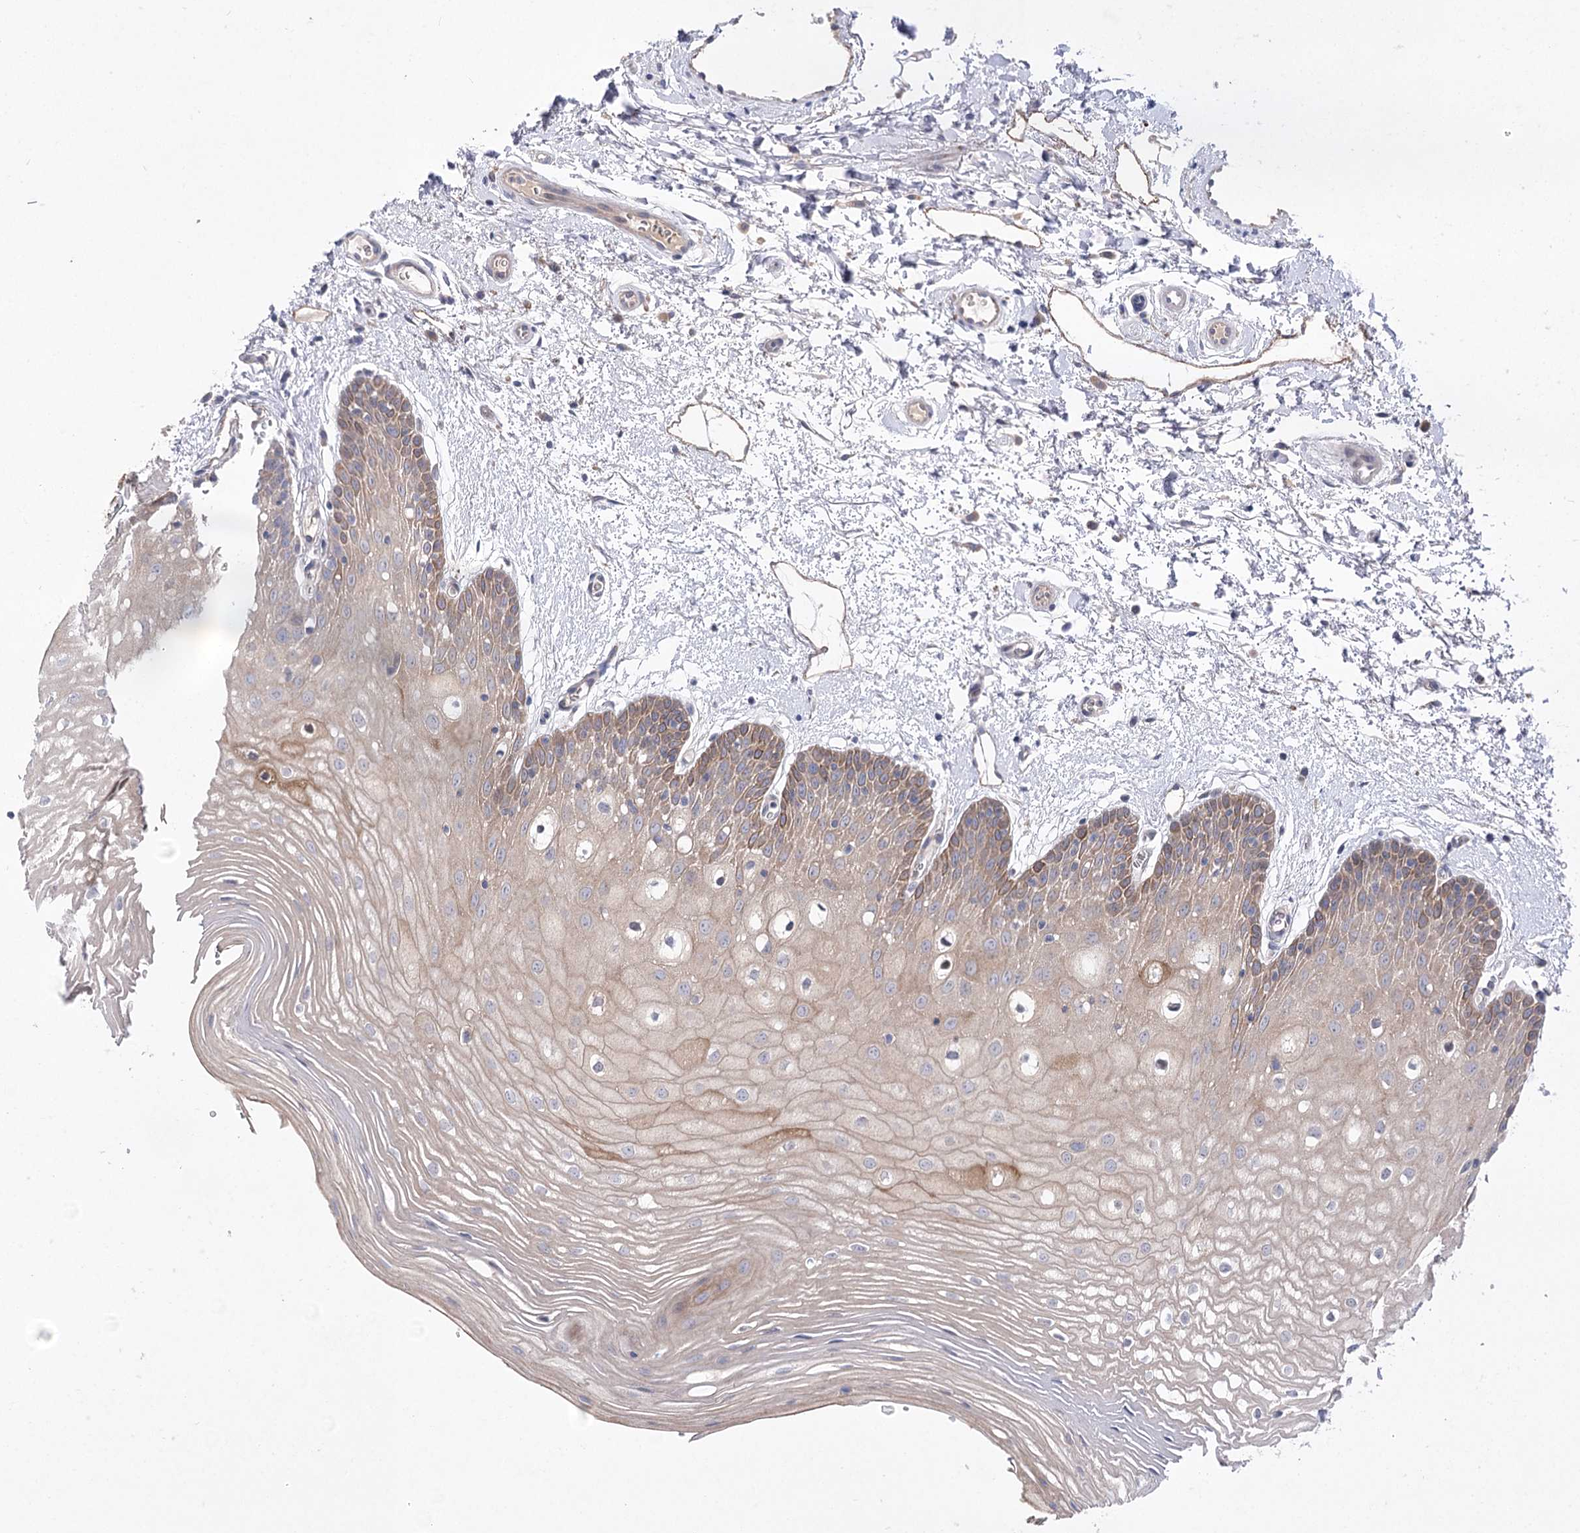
{"staining": {"intensity": "weak", "quantity": "25%-75%", "location": "cytoplasmic/membranous"}, "tissue": "oral mucosa", "cell_type": "Squamous epithelial cells", "image_type": "normal", "snomed": [{"axis": "morphology", "description": "Normal tissue, NOS"}, {"axis": "topography", "description": "Oral tissue"}, {"axis": "topography", "description": "Tounge, NOS"}], "caption": "Unremarkable oral mucosa reveals weak cytoplasmic/membranous staining in about 25%-75% of squamous epithelial cells, visualized by immunohistochemistry.", "gene": "LRRC14B", "patient": {"sex": "female", "age": 73}}